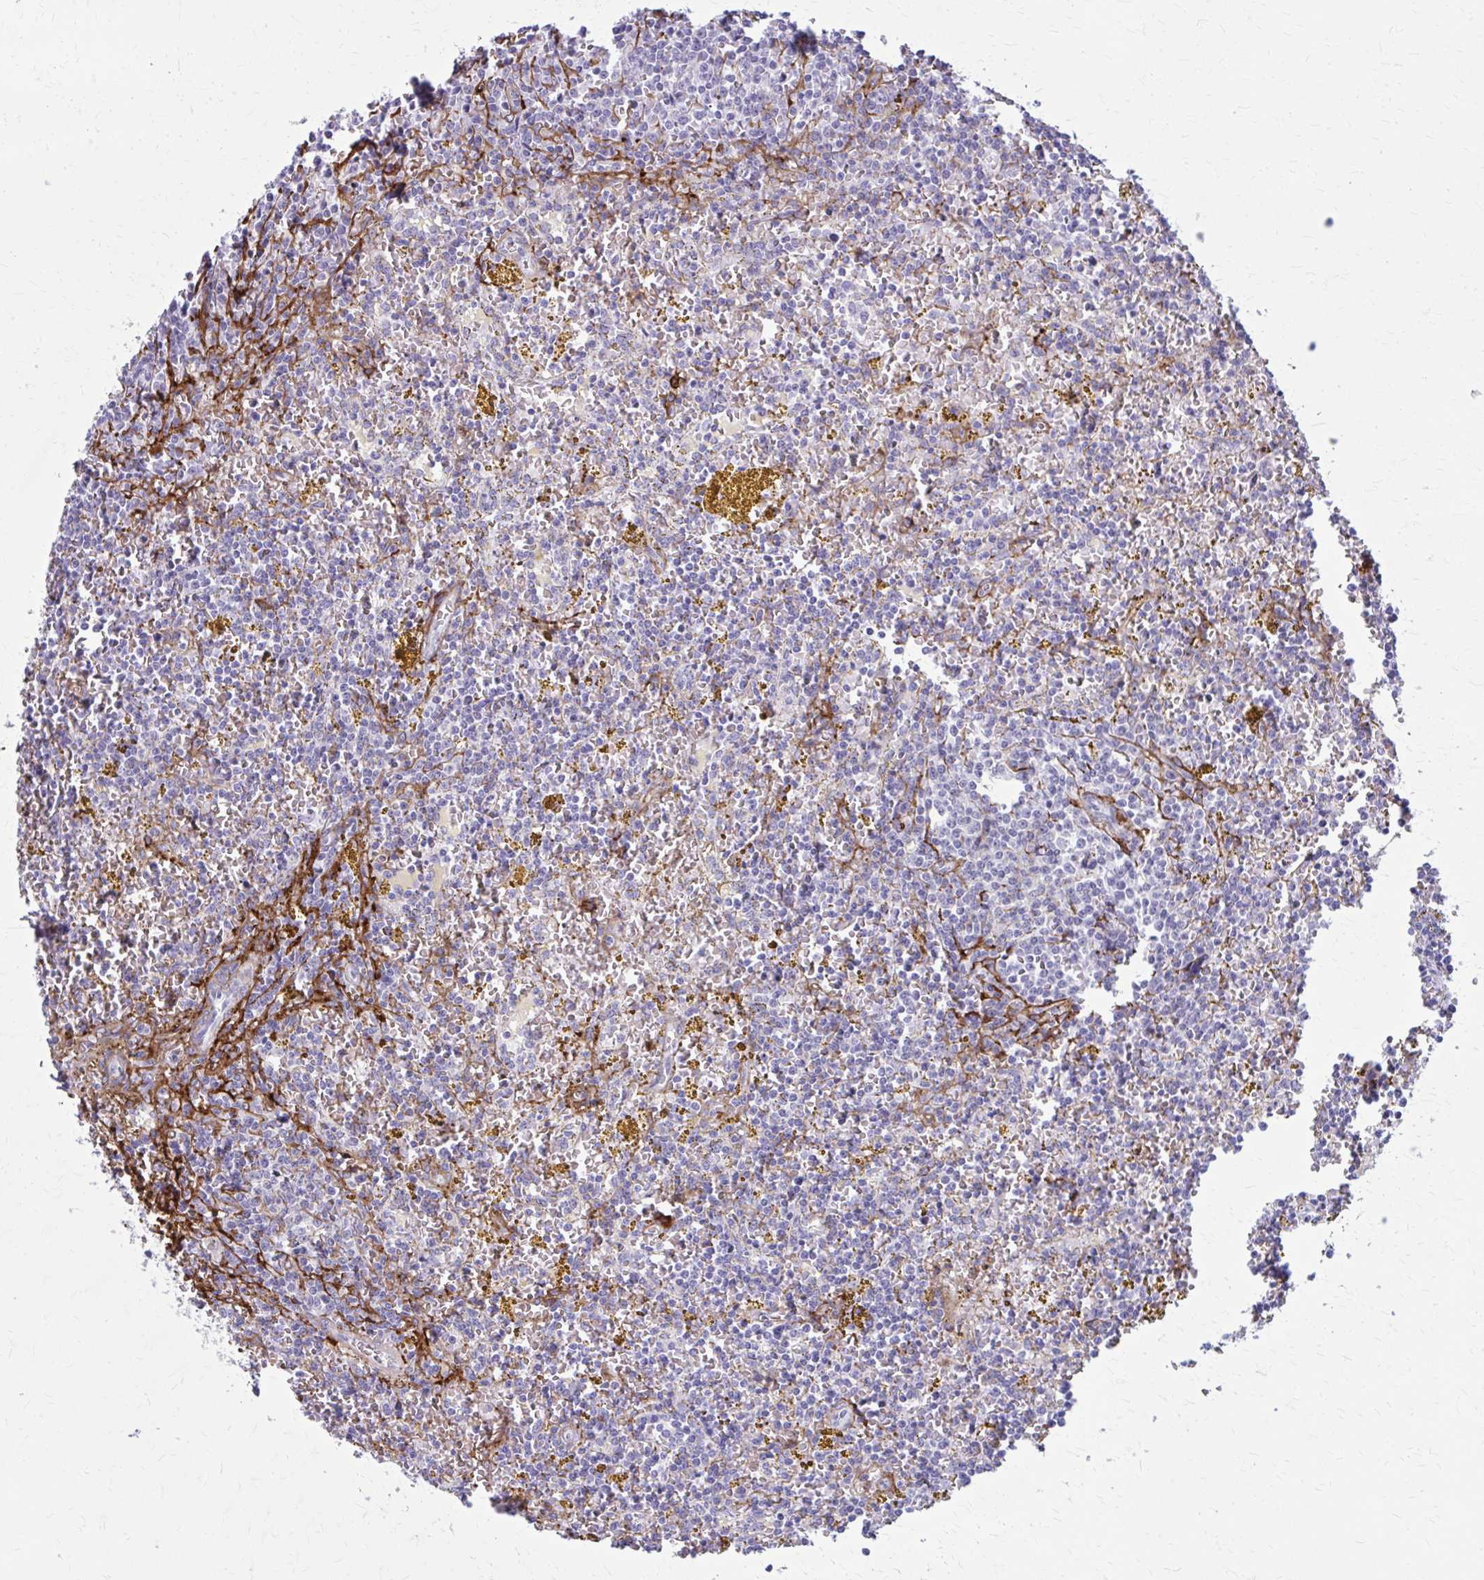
{"staining": {"intensity": "negative", "quantity": "none", "location": "none"}, "tissue": "lymphoma", "cell_type": "Tumor cells", "image_type": "cancer", "snomed": [{"axis": "morphology", "description": "Malignant lymphoma, non-Hodgkin's type, Low grade"}, {"axis": "topography", "description": "Spleen"}, {"axis": "topography", "description": "Lymph node"}], "caption": "The micrograph displays no staining of tumor cells in lymphoma. (Brightfield microscopy of DAB IHC at high magnification).", "gene": "AKAP12", "patient": {"sex": "female", "age": 66}}